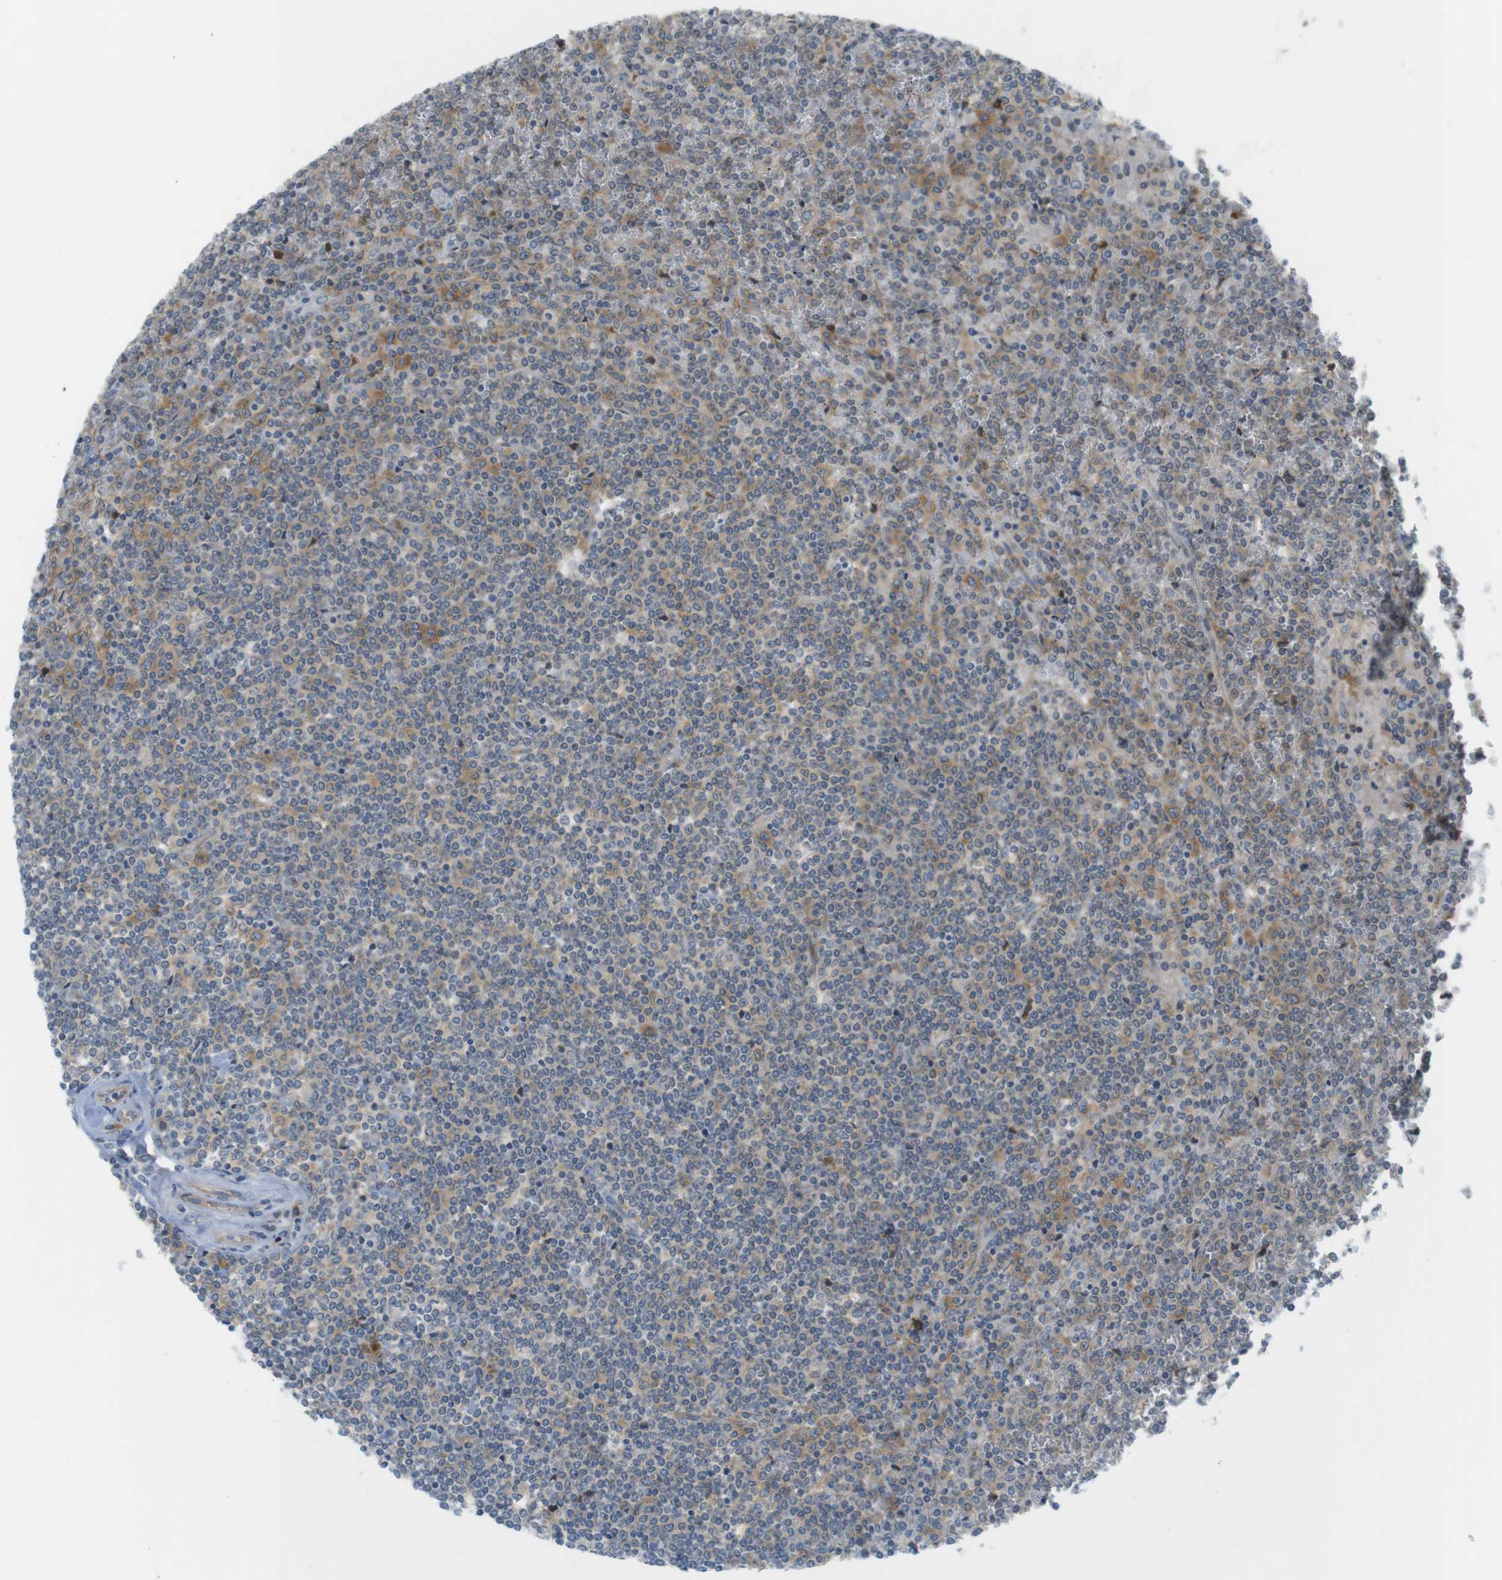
{"staining": {"intensity": "moderate", "quantity": "25%-75%", "location": "cytoplasmic/membranous"}, "tissue": "lymphoma", "cell_type": "Tumor cells", "image_type": "cancer", "snomed": [{"axis": "morphology", "description": "Malignant lymphoma, non-Hodgkin's type, Low grade"}, {"axis": "topography", "description": "Spleen"}], "caption": "IHC photomicrograph of neoplastic tissue: human malignant lymphoma, non-Hodgkin's type (low-grade) stained using IHC shows medium levels of moderate protein expression localized specifically in the cytoplasmic/membranous of tumor cells, appearing as a cytoplasmic/membranous brown color.", "gene": "GJC3", "patient": {"sex": "female", "age": 19}}